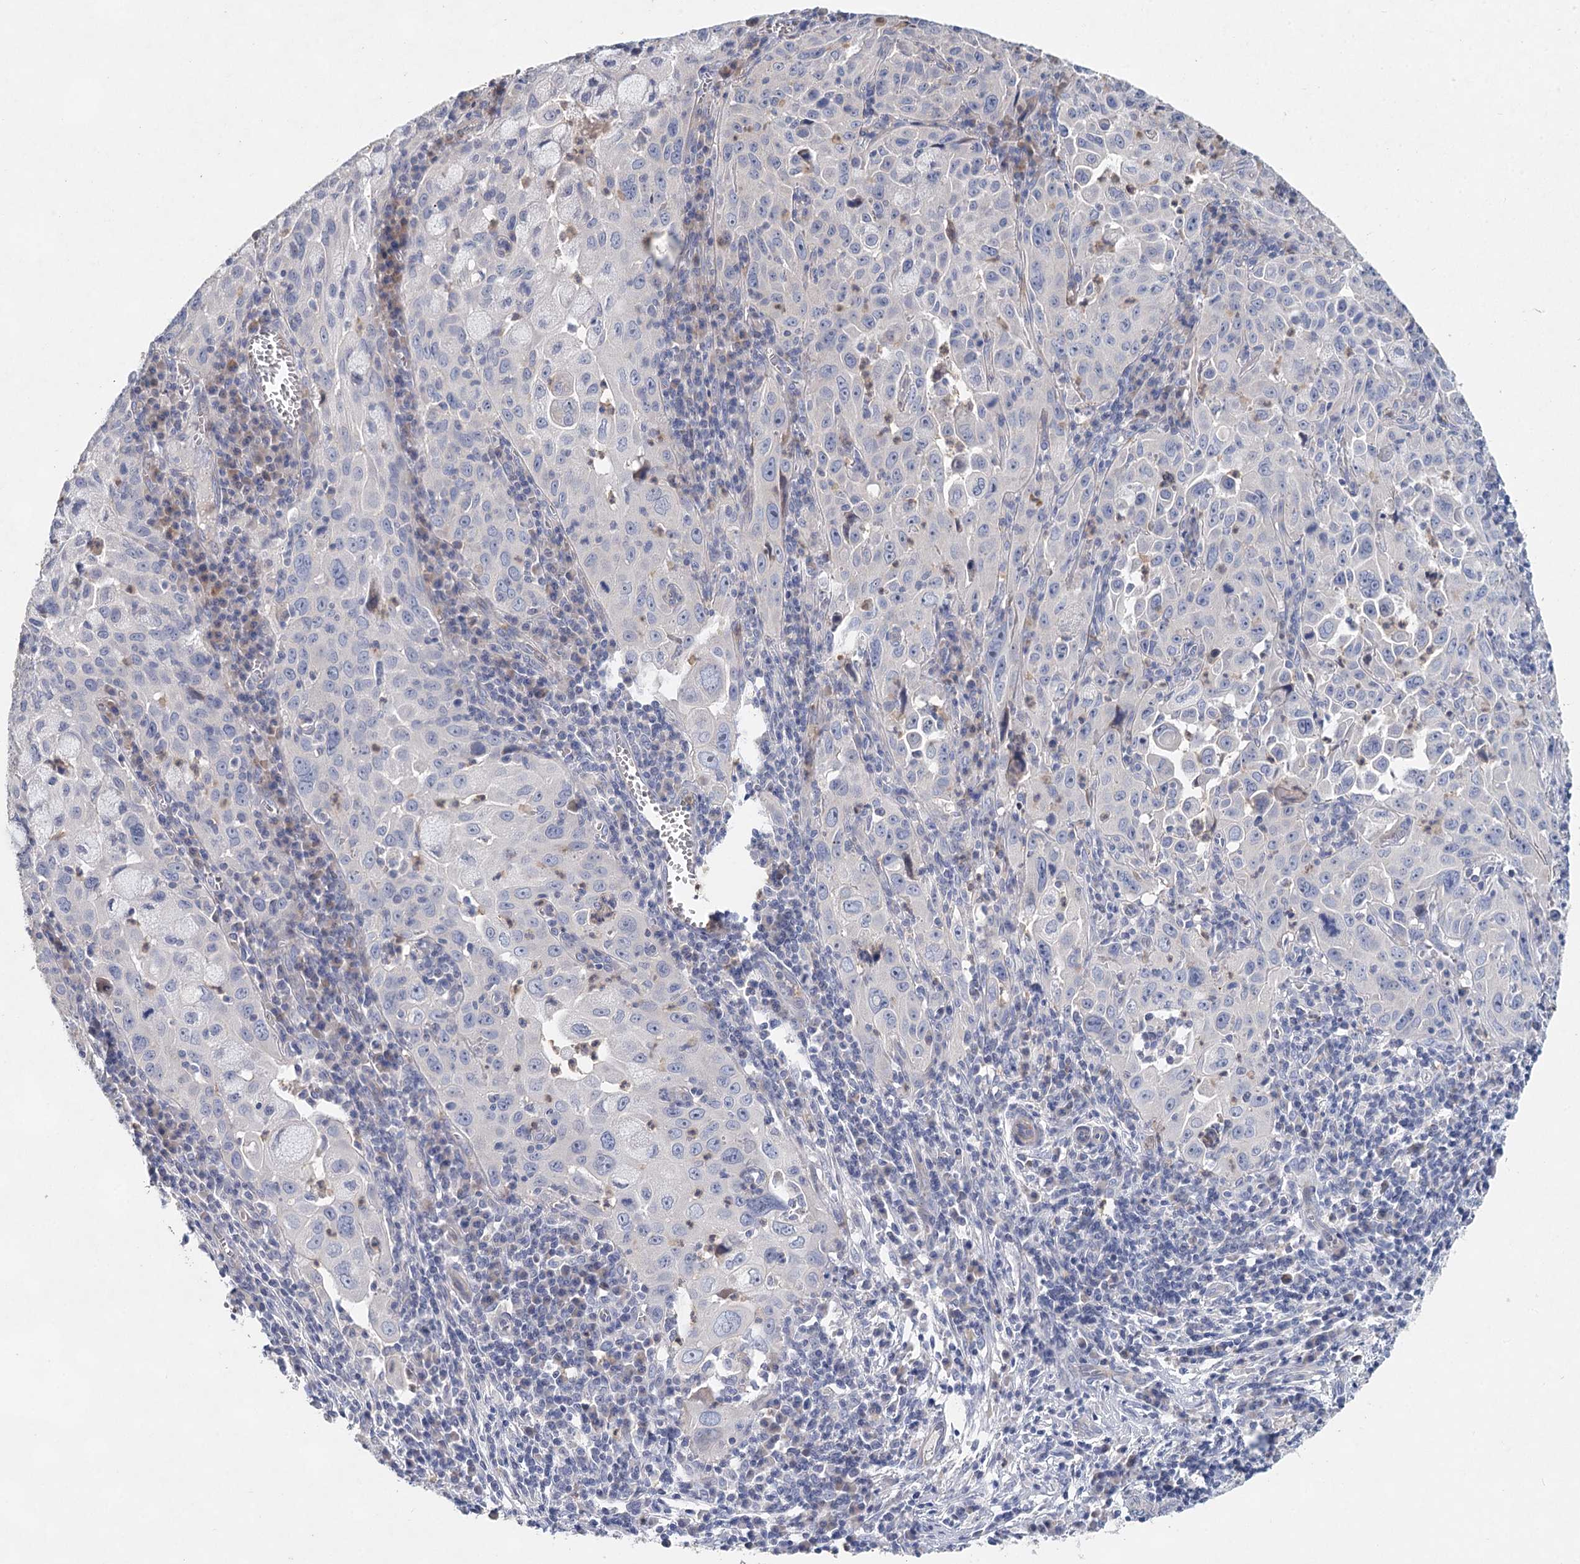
{"staining": {"intensity": "negative", "quantity": "none", "location": "none"}, "tissue": "cervical cancer", "cell_type": "Tumor cells", "image_type": "cancer", "snomed": [{"axis": "morphology", "description": "Squamous cell carcinoma, NOS"}, {"axis": "topography", "description": "Cervix"}], "caption": "Immunohistochemistry (IHC) histopathology image of neoplastic tissue: human cervical cancer stained with DAB (3,3'-diaminobenzidine) displays no significant protein positivity in tumor cells.", "gene": "MYL6B", "patient": {"sex": "female", "age": 42}}